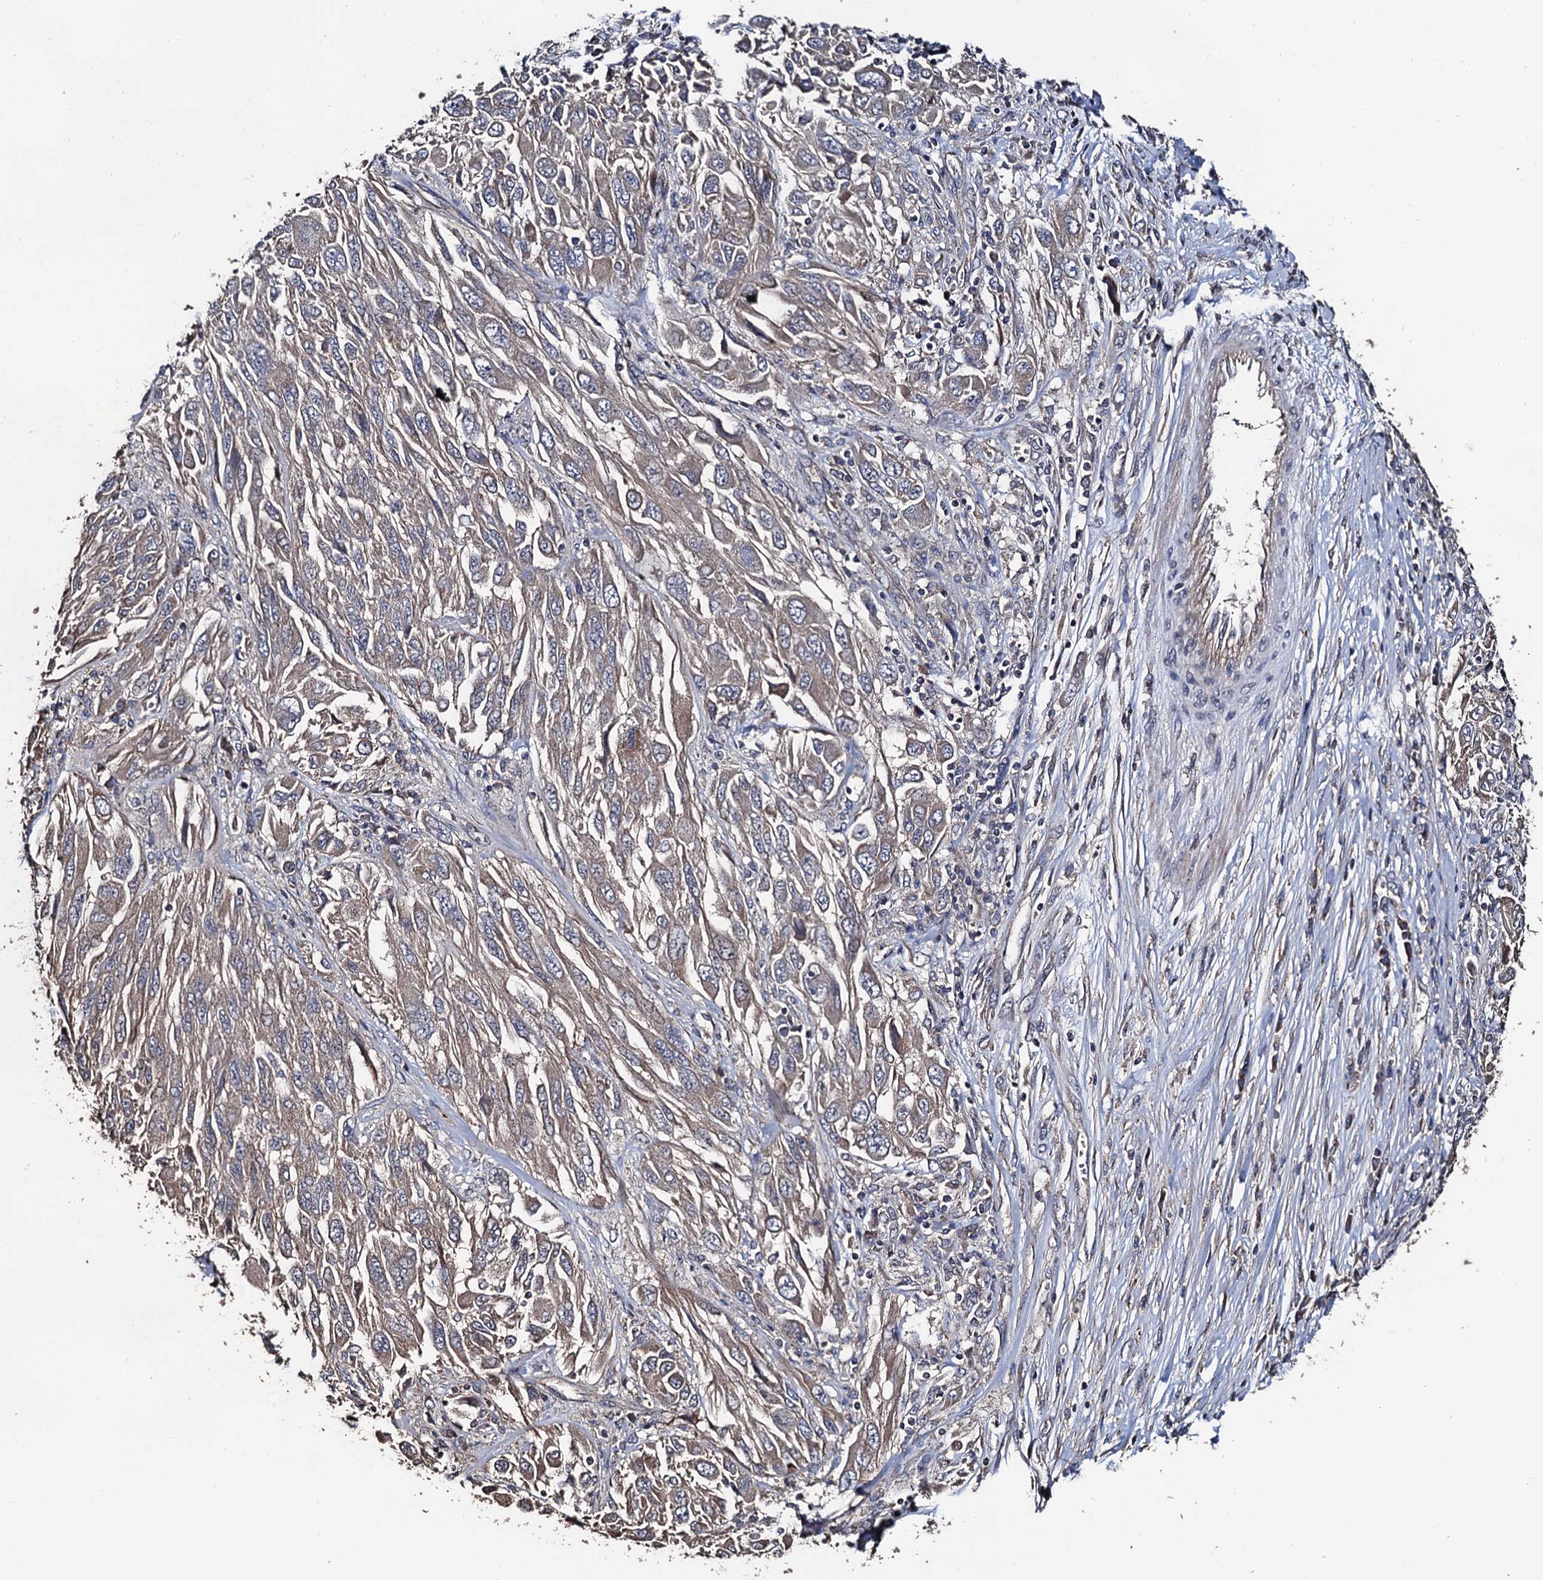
{"staining": {"intensity": "weak", "quantity": ">75%", "location": "cytoplasmic/membranous"}, "tissue": "melanoma", "cell_type": "Tumor cells", "image_type": "cancer", "snomed": [{"axis": "morphology", "description": "Malignant melanoma, NOS"}, {"axis": "topography", "description": "Skin"}], "caption": "Brown immunohistochemical staining in human malignant melanoma displays weak cytoplasmic/membranous expression in about >75% of tumor cells.", "gene": "PPTC7", "patient": {"sex": "female", "age": 91}}